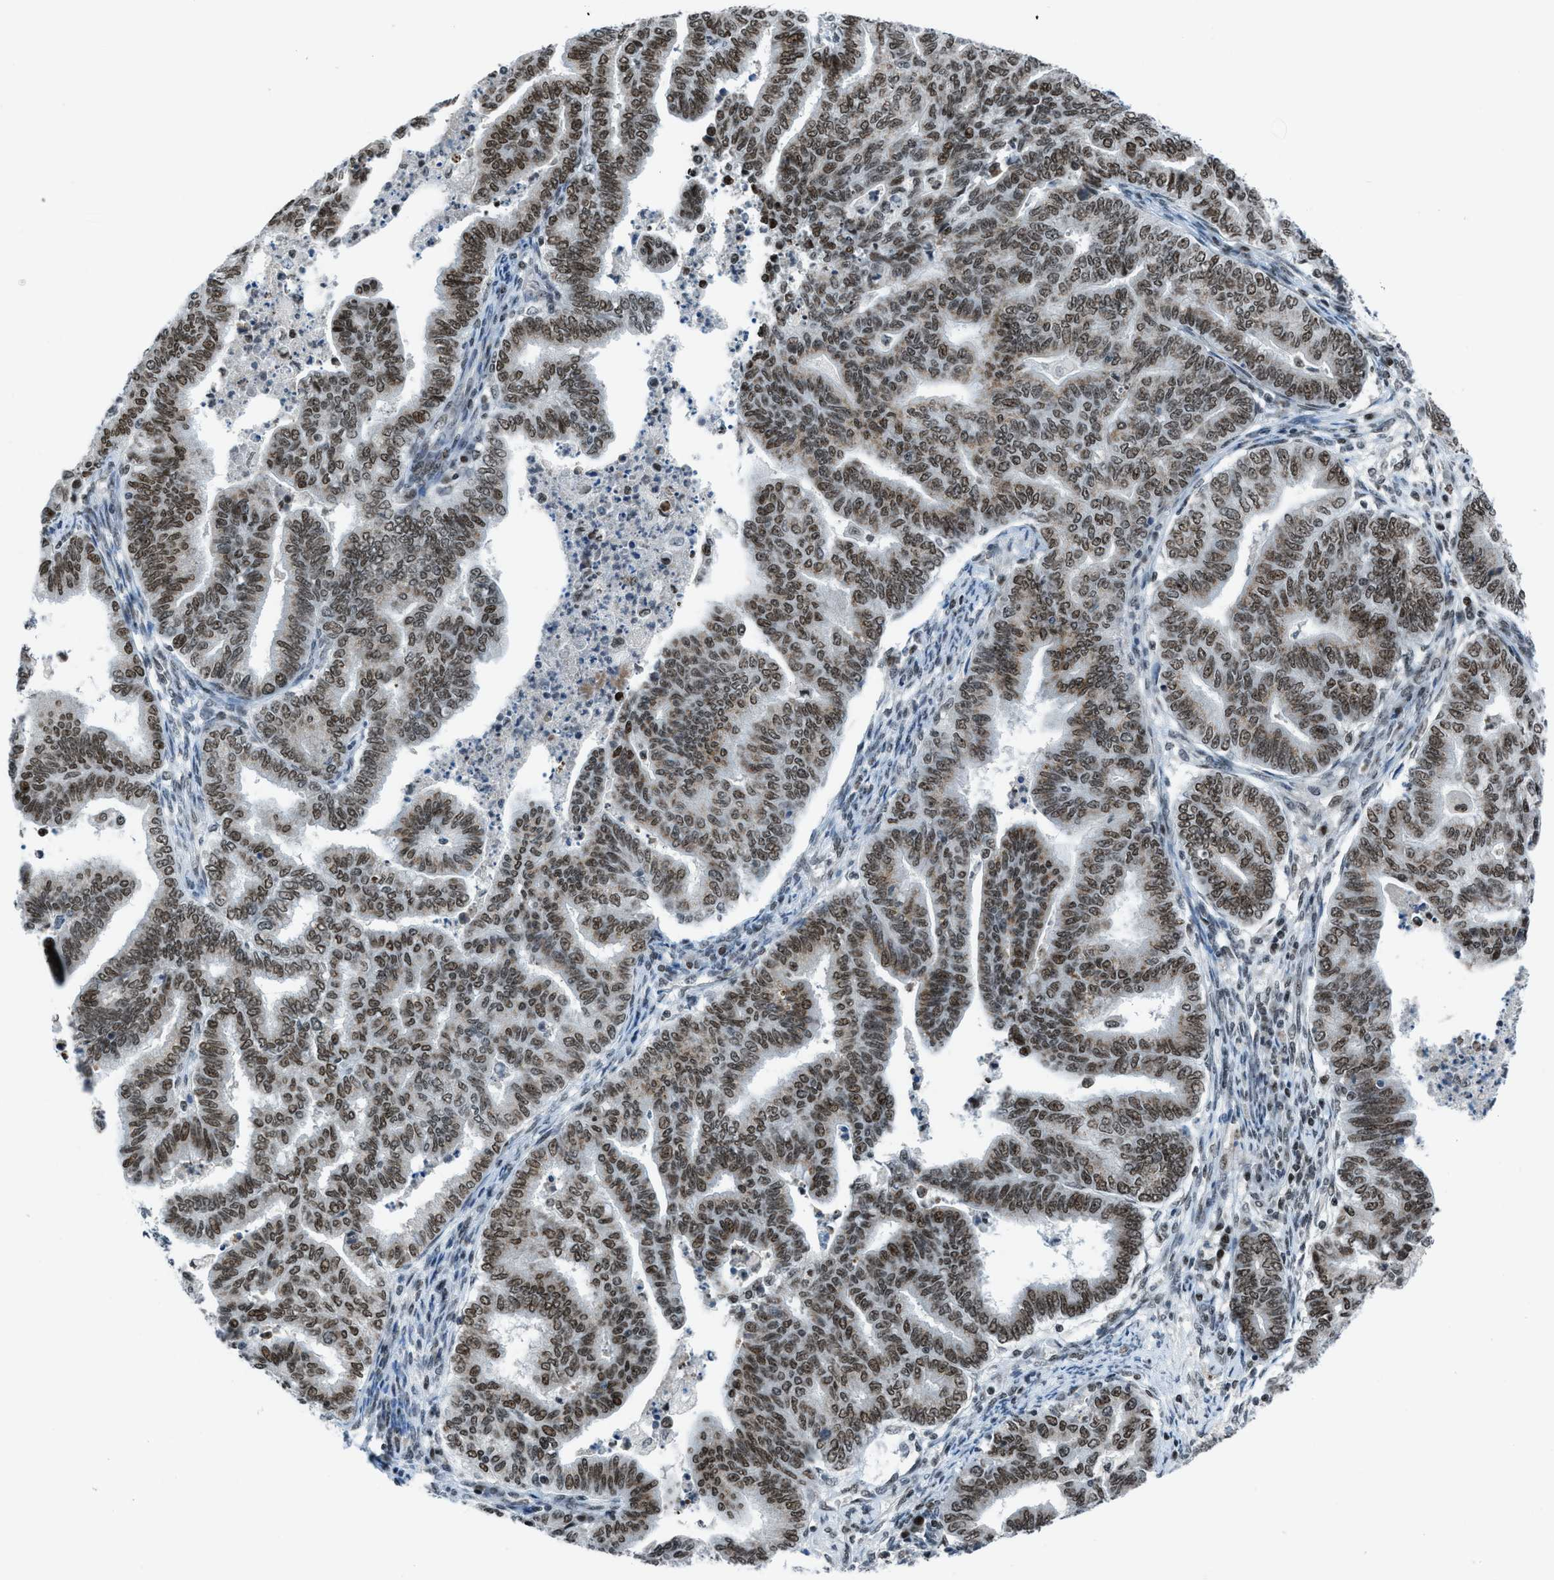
{"staining": {"intensity": "strong", "quantity": "25%-75%", "location": "nuclear"}, "tissue": "endometrial cancer", "cell_type": "Tumor cells", "image_type": "cancer", "snomed": [{"axis": "morphology", "description": "Adenocarcinoma, NOS"}, {"axis": "topography", "description": "Endometrium"}], "caption": "Tumor cells exhibit high levels of strong nuclear positivity in about 25%-75% of cells in endometrial cancer (adenocarcinoma).", "gene": "RAD51B", "patient": {"sex": "female", "age": 79}}